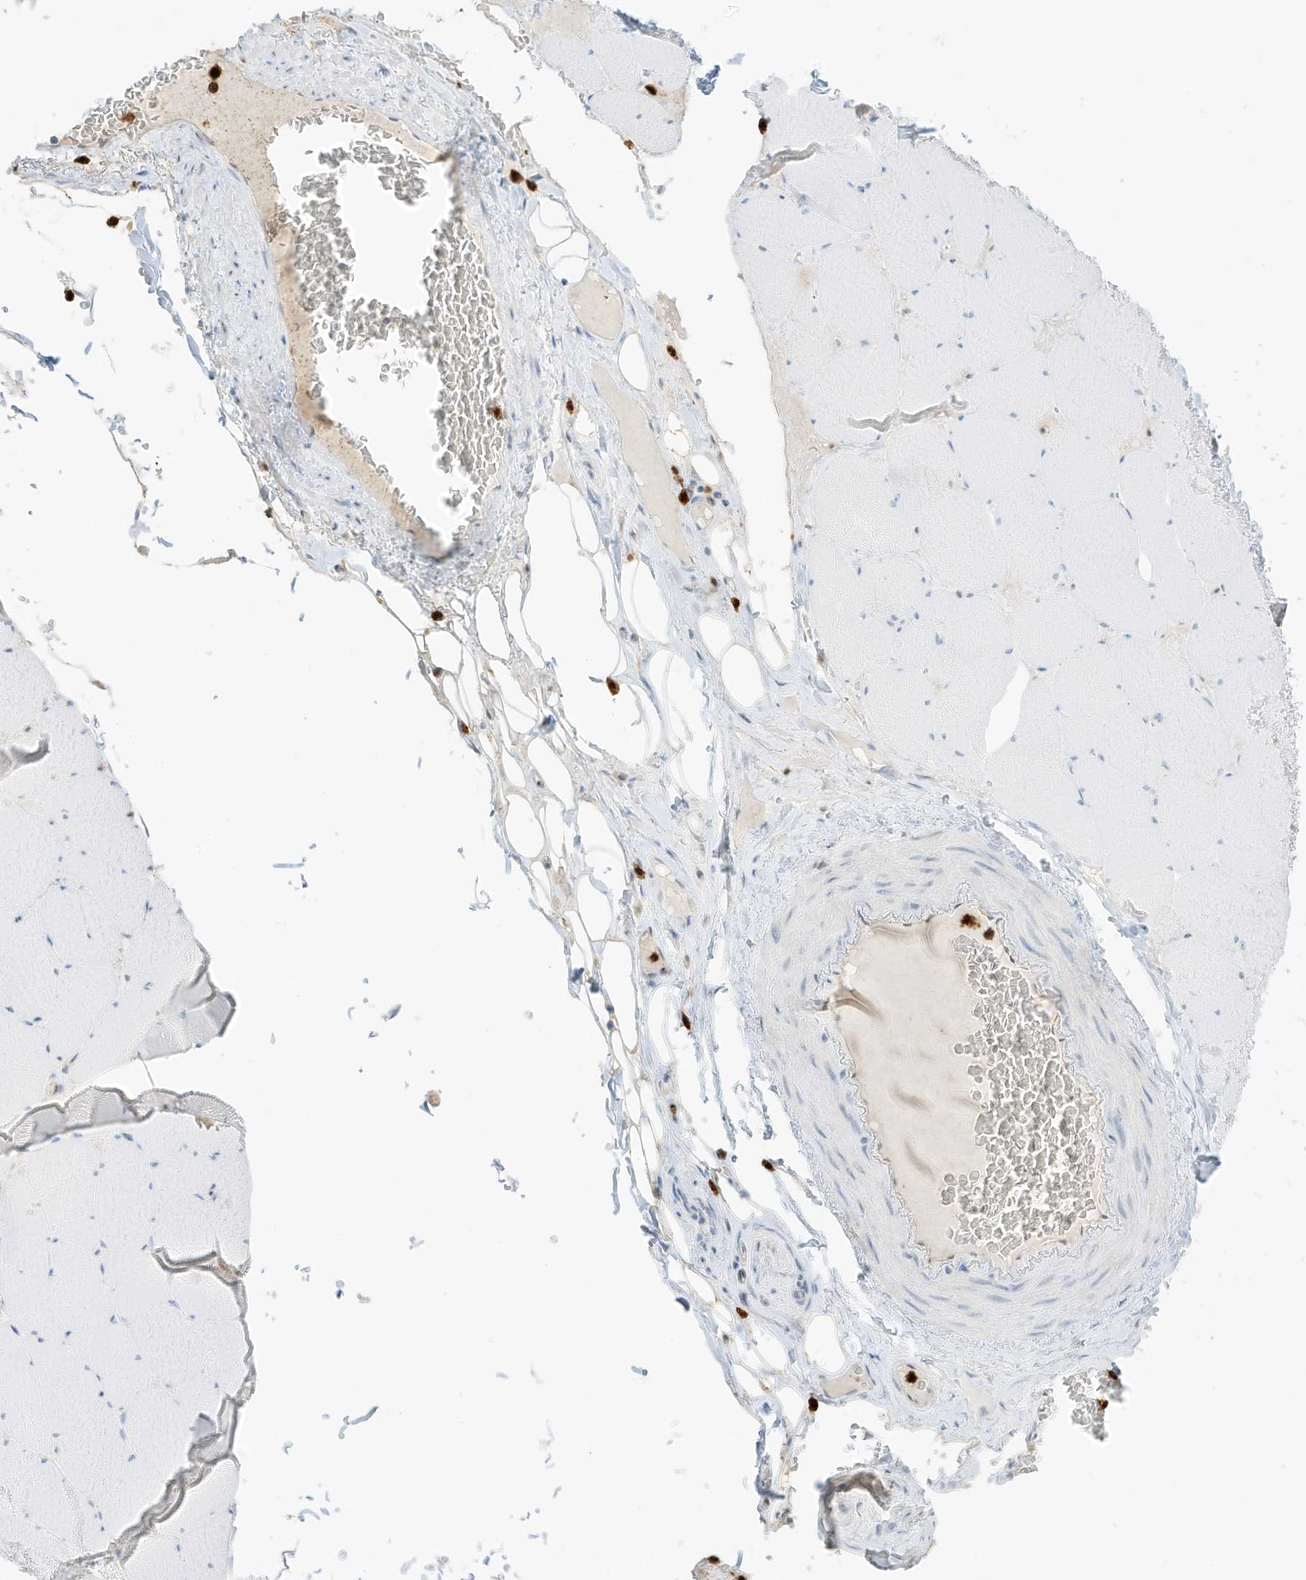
{"staining": {"intensity": "negative", "quantity": "none", "location": "none"}, "tissue": "skeletal muscle", "cell_type": "Myocytes", "image_type": "normal", "snomed": [{"axis": "morphology", "description": "Normal tissue, NOS"}, {"axis": "topography", "description": "Skeletal muscle"}, {"axis": "topography", "description": "Head-Neck"}], "caption": "The histopathology image reveals no staining of myocytes in benign skeletal muscle.", "gene": "GCA", "patient": {"sex": "male", "age": 66}}